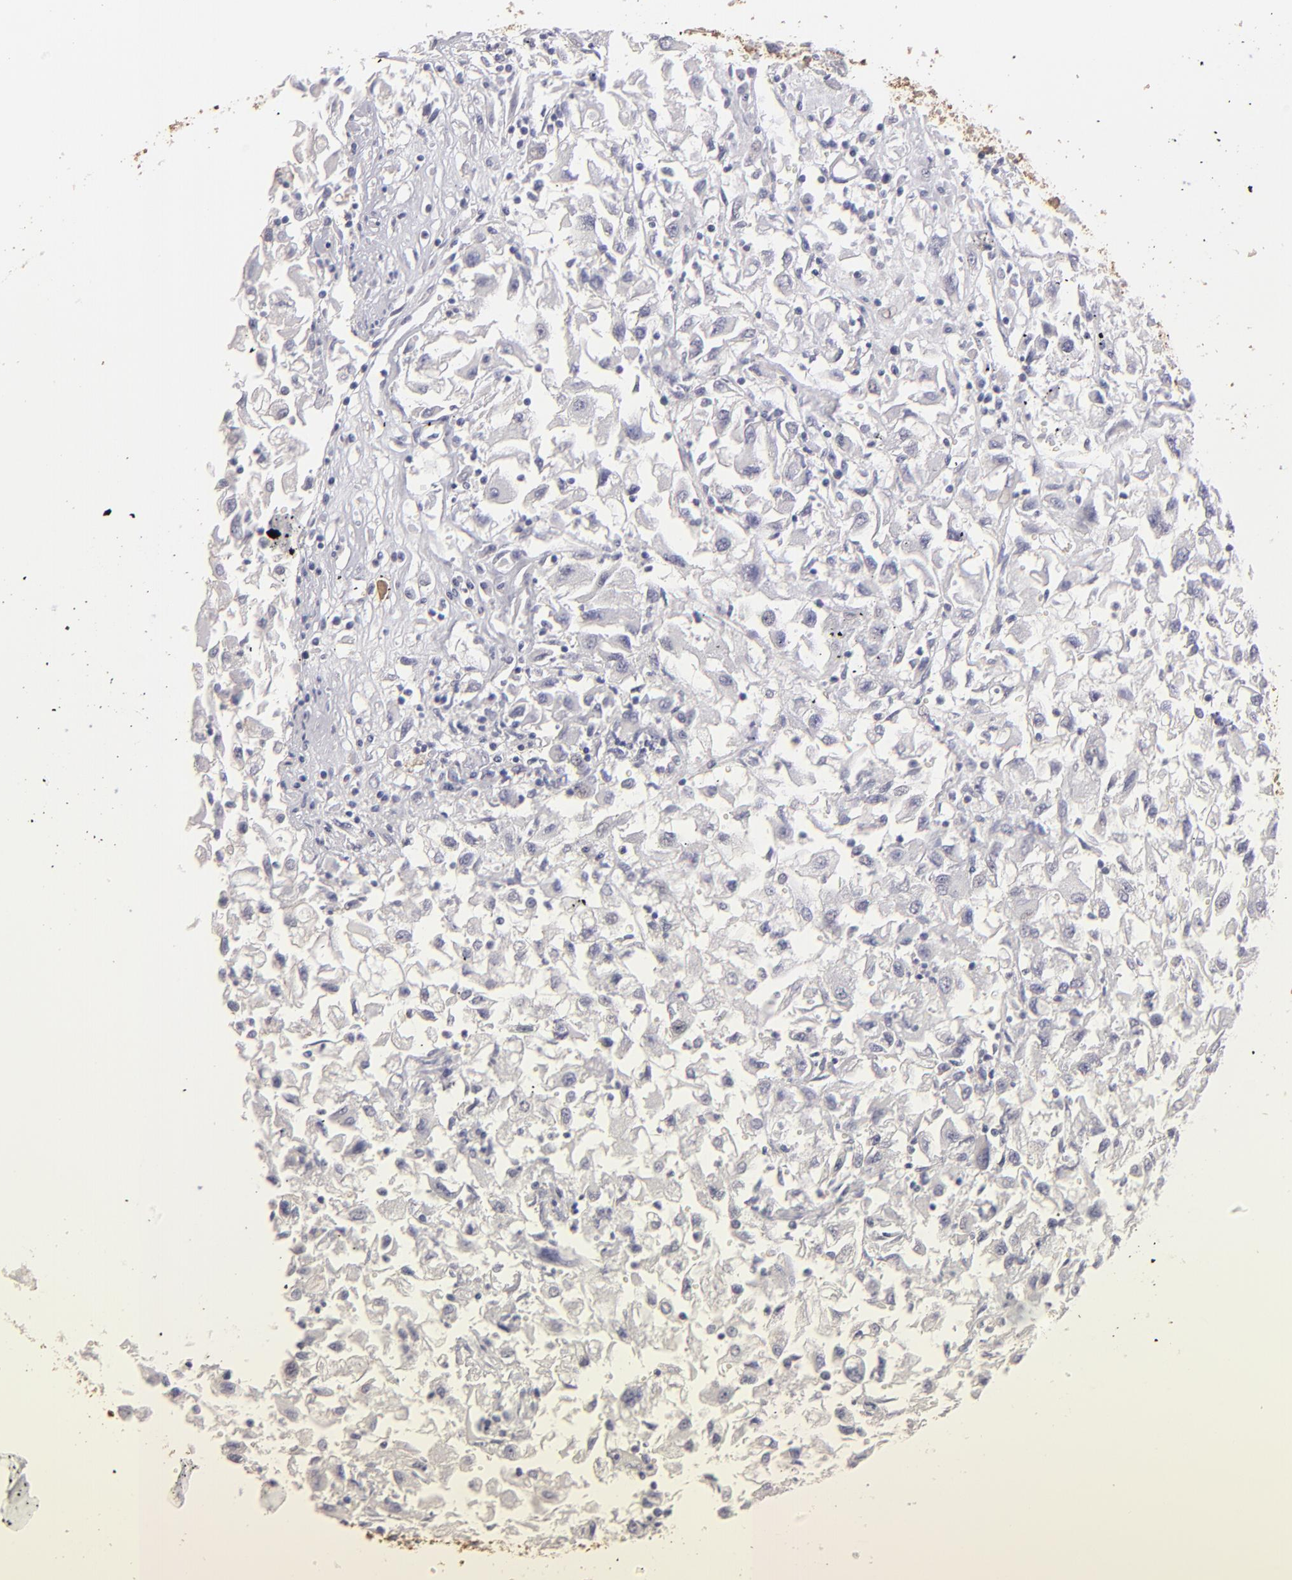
{"staining": {"intensity": "negative", "quantity": "none", "location": "none"}, "tissue": "renal cancer", "cell_type": "Tumor cells", "image_type": "cancer", "snomed": [{"axis": "morphology", "description": "Adenocarcinoma, NOS"}, {"axis": "topography", "description": "Kidney"}], "caption": "DAB immunohistochemical staining of renal cancer (adenocarcinoma) demonstrates no significant staining in tumor cells. (DAB (3,3'-diaminobenzidine) IHC with hematoxylin counter stain).", "gene": "ABCC4", "patient": {"sex": "male", "age": 59}}